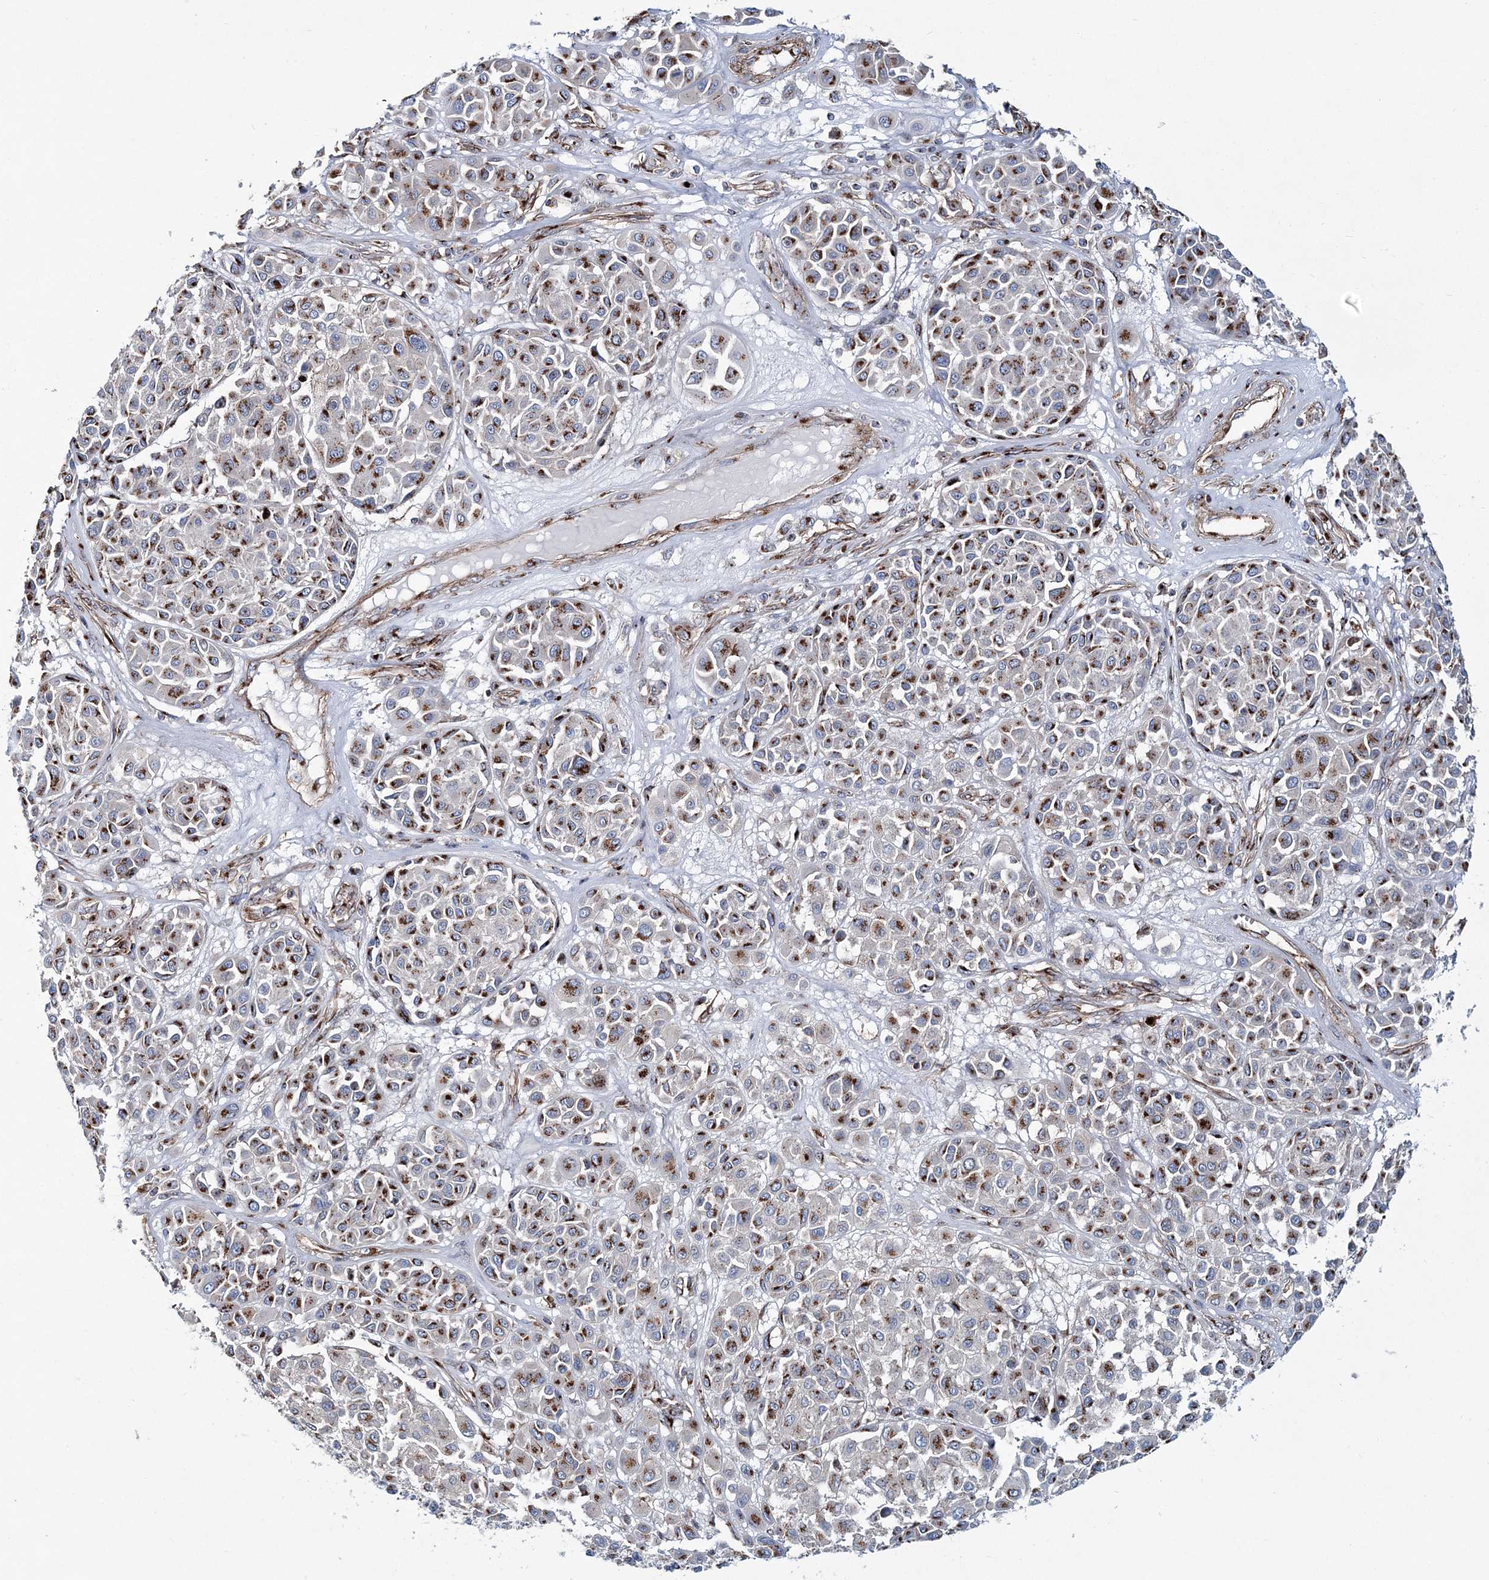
{"staining": {"intensity": "moderate", "quantity": ">75%", "location": "cytoplasmic/membranous"}, "tissue": "melanoma", "cell_type": "Tumor cells", "image_type": "cancer", "snomed": [{"axis": "morphology", "description": "Malignant melanoma, Metastatic site"}, {"axis": "topography", "description": "Soft tissue"}], "caption": "Melanoma stained with DAB (3,3'-diaminobenzidine) immunohistochemistry exhibits medium levels of moderate cytoplasmic/membranous expression in about >75% of tumor cells. Ihc stains the protein of interest in brown and the nuclei are stained blue.", "gene": "MAN1A2", "patient": {"sex": "male", "age": 41}}